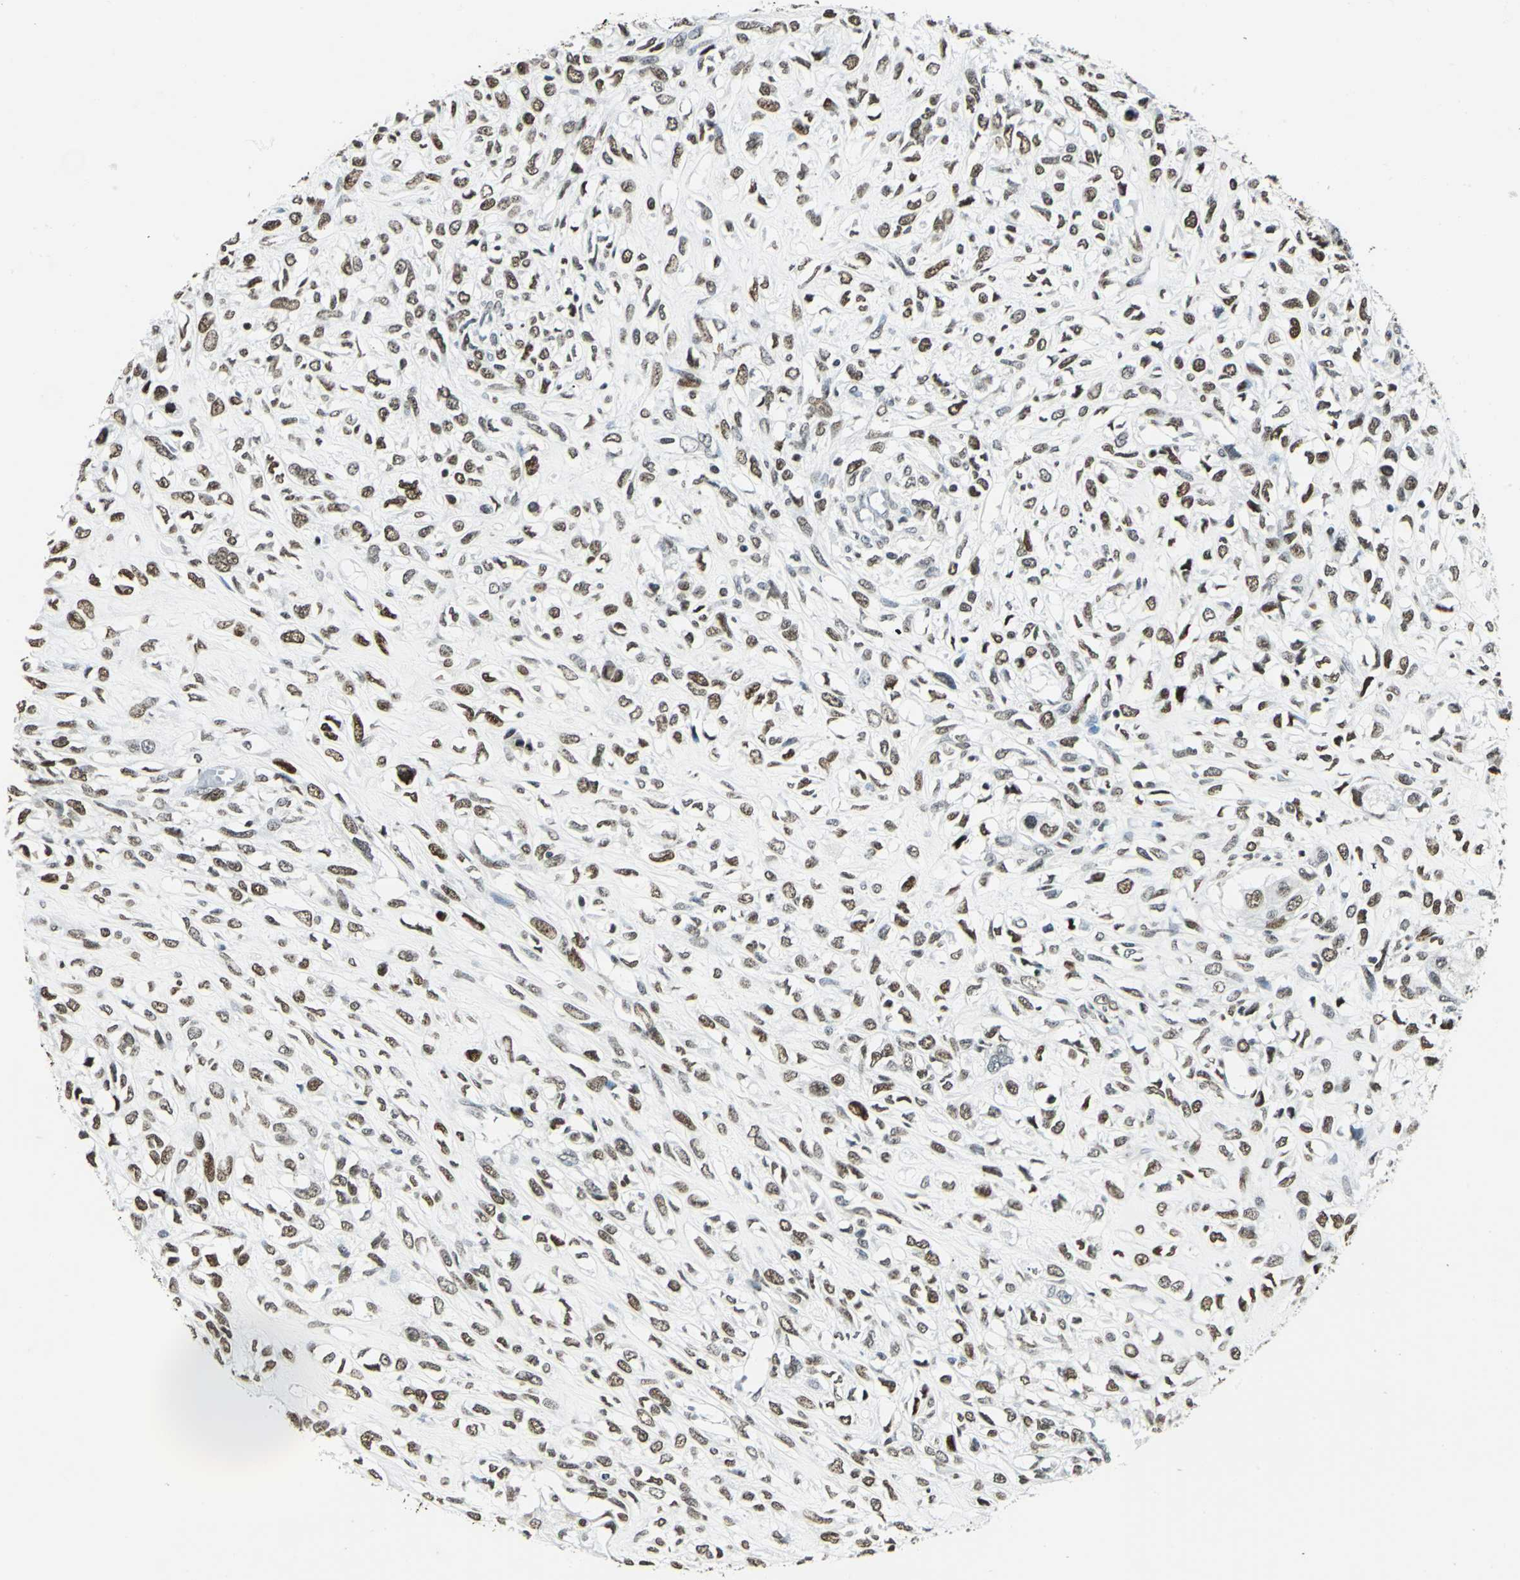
{"staining": {"intensity": "strong", "quantity": ">75%", "location": "nuclear"}, "tissue": "head and neck cancer", "cell_type": "Tumor cells", "image_type": "cancer", "snomed": [{"axis": "morphology", "description": "Necrosis, NOS"}, {"axis": "morphology", "description": "Neoplasm, malignant, NOS"}, {"axis": "topography", "description": "Salivary gland"}, {"axis": "topography", "description": "Head-Neck"}], "caption": "IHC of human head and neck cancer demonstrates high levels of strong nuclear staining in about >75% of tumor cells.", "gene": "MCM4", "patient": {"sex": "male", "age": 43}}